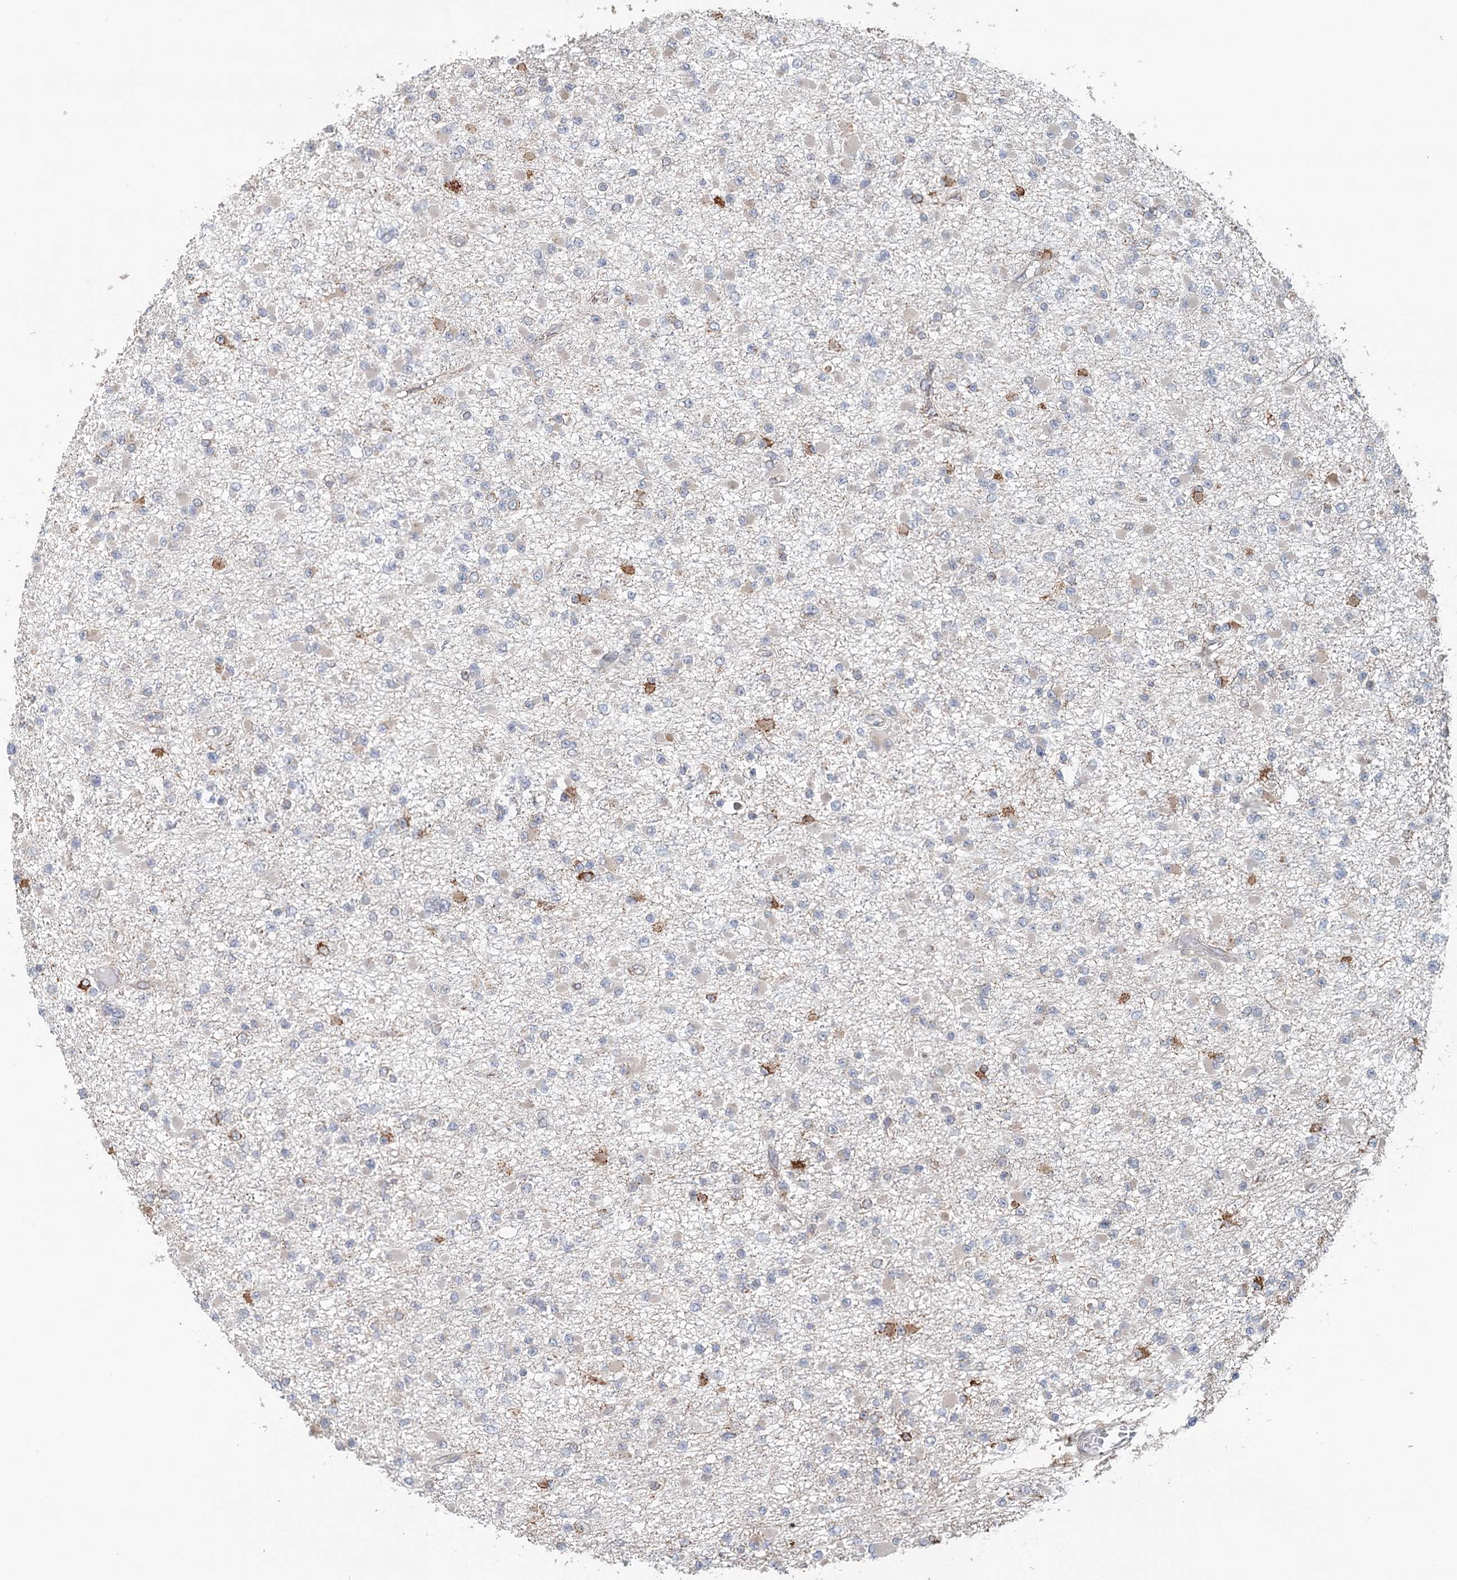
{"staining": {"intensity": "moderate", "quantity": "<25%", "location": "cytoplasmic/membranous"}, "tissue": "glioma", "cell_type": "Tumor cells", "image_type": "cancer", "snomed": [{"axis": "morphology", "description": "Glioma, malignant, Low grade"}, {"axis": "topography", "description": "Brain"}], "caption": "Immunohistochemical staining of human low-grade glioma (malignant) displays low levels of moderate cytoplasmic/membranous expression in about <25% of tumor cells.", "gene": "RNF111", "patient": {"sex": "female", "age": 22}}